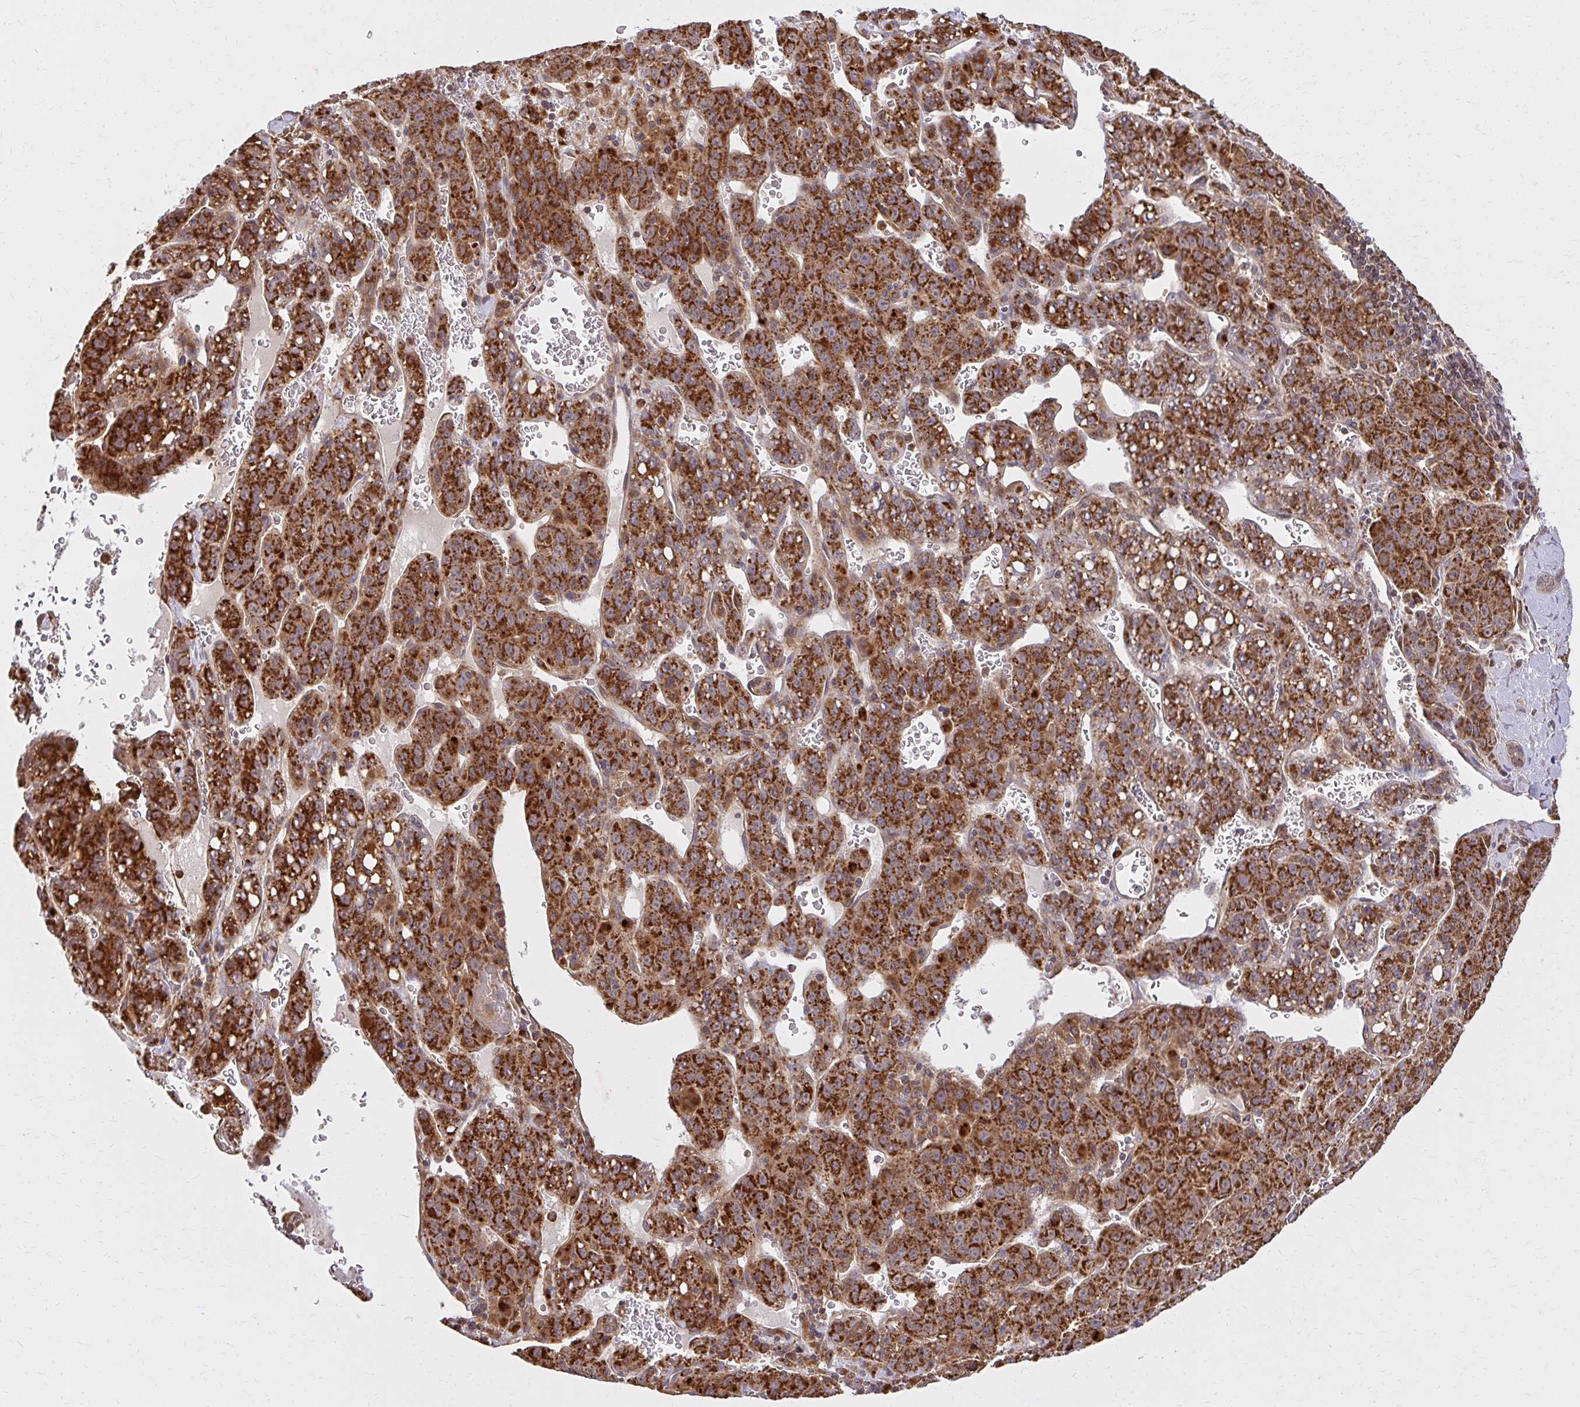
{"staining": {"intensity": "strong", "quantity": ">75%", "location": "cytoplasmic/membranous"}, "tissue": "liver cancer", "cell_type": "Tumor cells", "image_type": "cancer", "snomed": [{"axis": "morphology", "description": "Carcinoma, Hepatocellular, NOS"}, {"axis": "topography", "description": "Liver"}], "caption": "Immunohistochemical staining of human hepatocellular carcinoma (liver) reveals high levels of strong cytoplasmic/membranous protein expression in approximately >75% of tumor cells.", "gene": "GNS", "patient": {"sex": "female", "age": 53}}